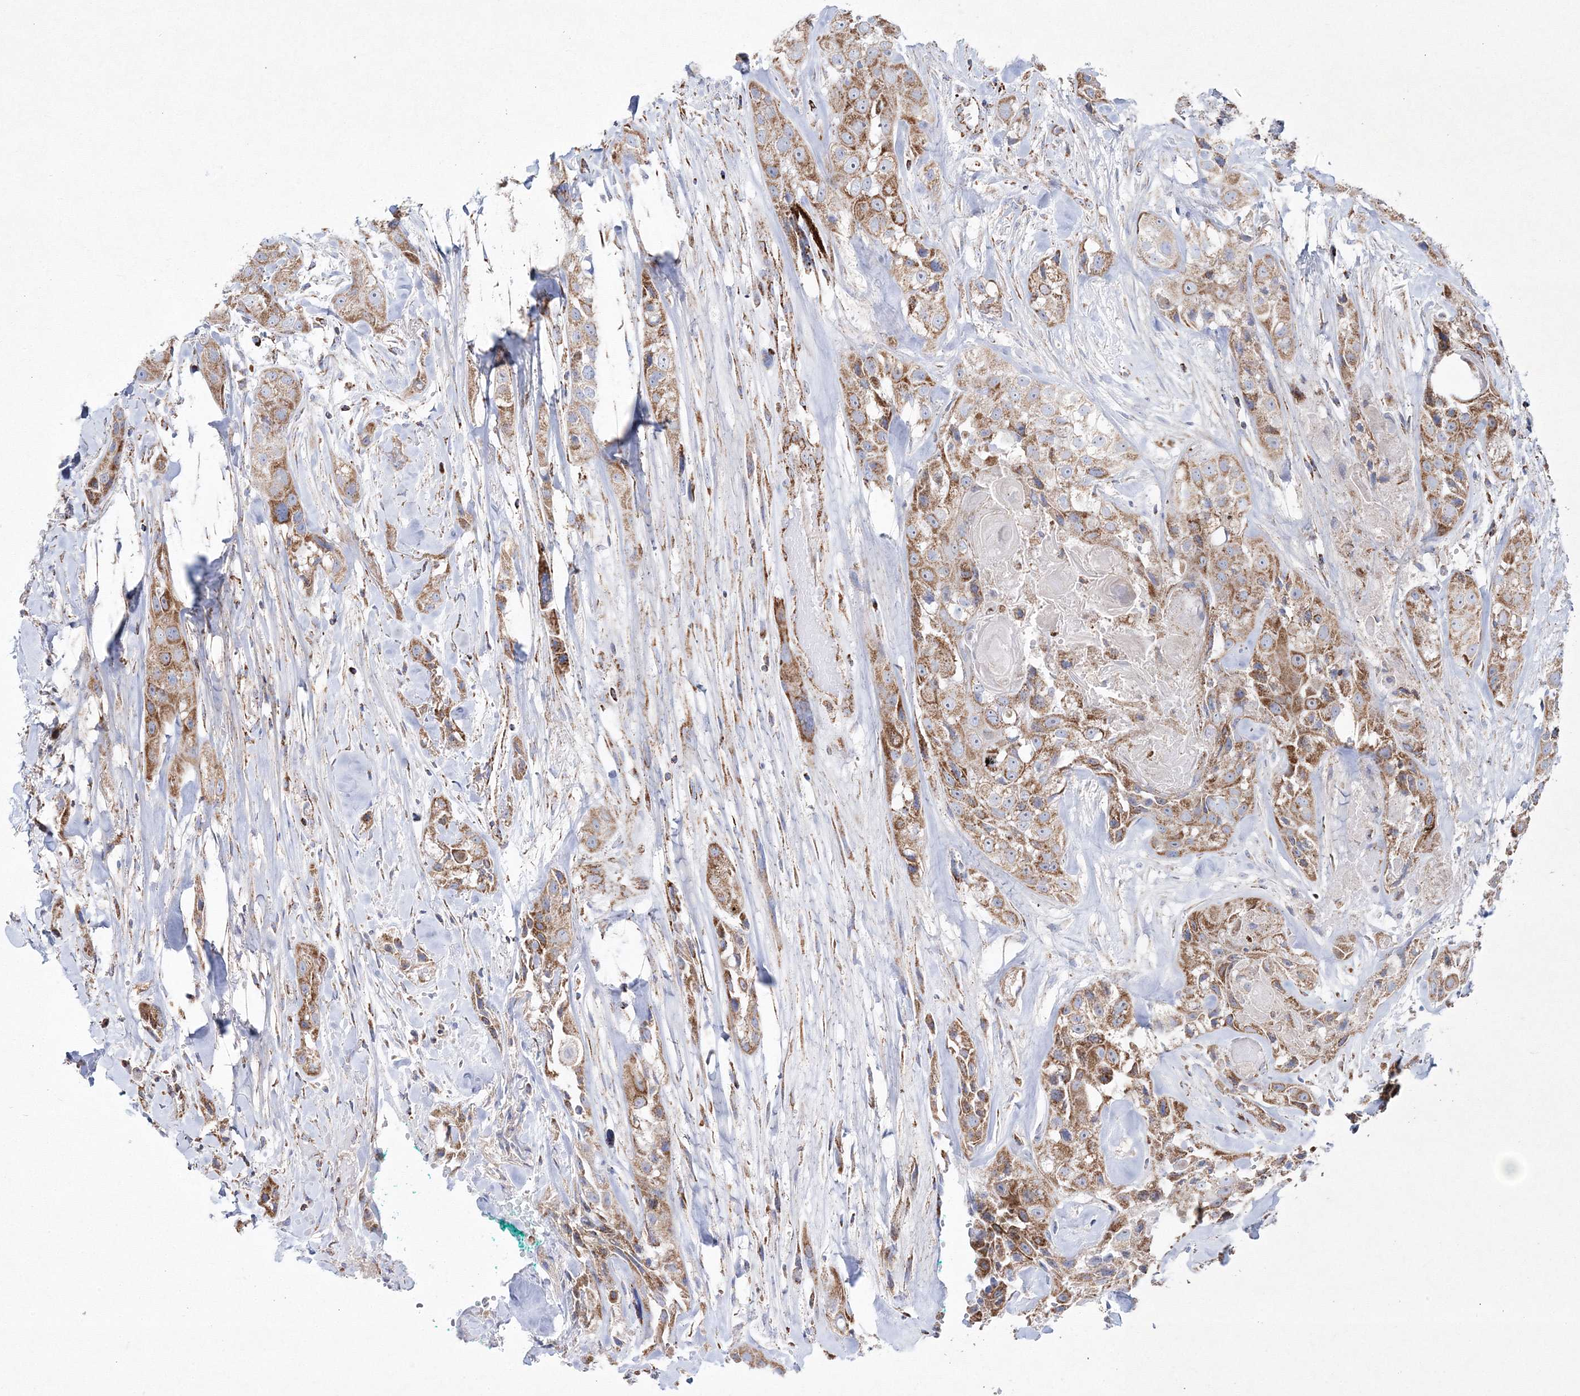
{"staining": {"intensity": "moderate", "quantity": ">75%", "location": "cytoplasmic/membranous"}, "tissue": "head and neck cancer", "cell_type": "Tumor cells", "image_type": "cancer", "snomed": [{"axis": "morphology", "description": "Normal tissue, NOS"}, {"axis": "morphology", "description": "Squamous cell carcinoma, NOS"}, {"axis": "topography", "description": "Skeletal muscle"}, {"axis": "topography", "description": "Head-Neck"}], "caption": "Human head and neck cancer (squamous cell carcinoma) stained with a brown dye reveals moderate cytoplasmic/membranous positive positivity in approximately >75% of tumor cells.", "gene": "HIBCH", "patient": {"sex": "male", "age": 51}}